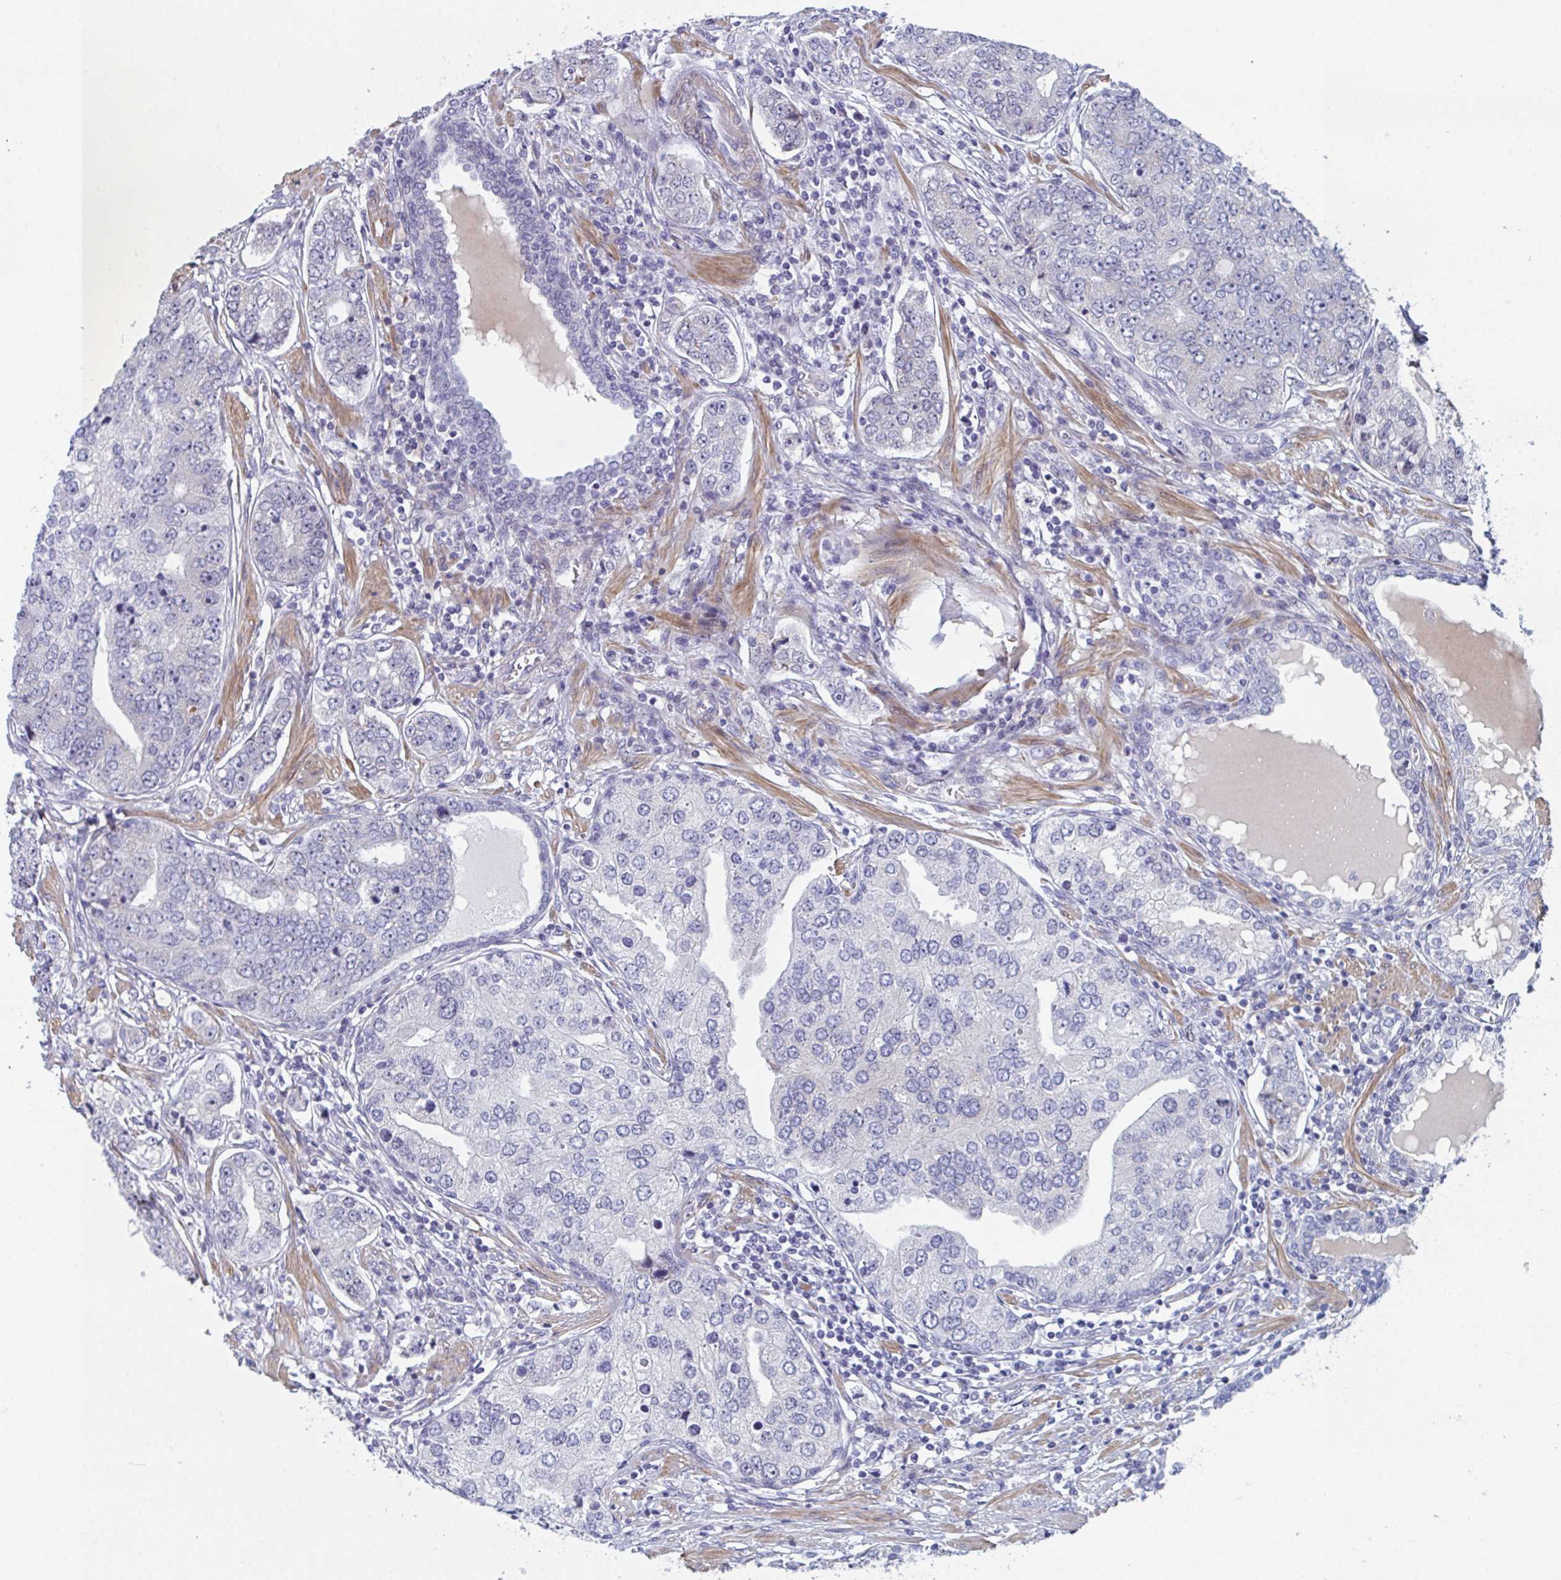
{"staining": {"intensity": "negative", "quantity": "none", "location": "none"}, "tissue": "prostate cancer", "cell_type": "Tumor cells", "image_type": "cancer", "snomed": [{"axis": "morphology", "description": "Adenocarcinoma, High grade"}, {"axis": "topography", "description": "Prostate"}], "caption": "Protein analysis of prostate cancer (adenocarcinoma (high-grade)) displays no significant staining in tumor cells. The staining was performed using DAB (3,3'-diaminobenzidine) to visualize the protein expression in brown, while the nuclei were stained in blue with hematoxylin (Magnification: 20x).", "gene": "CENPT", "patient": {"sex": "male", "age": 60}}